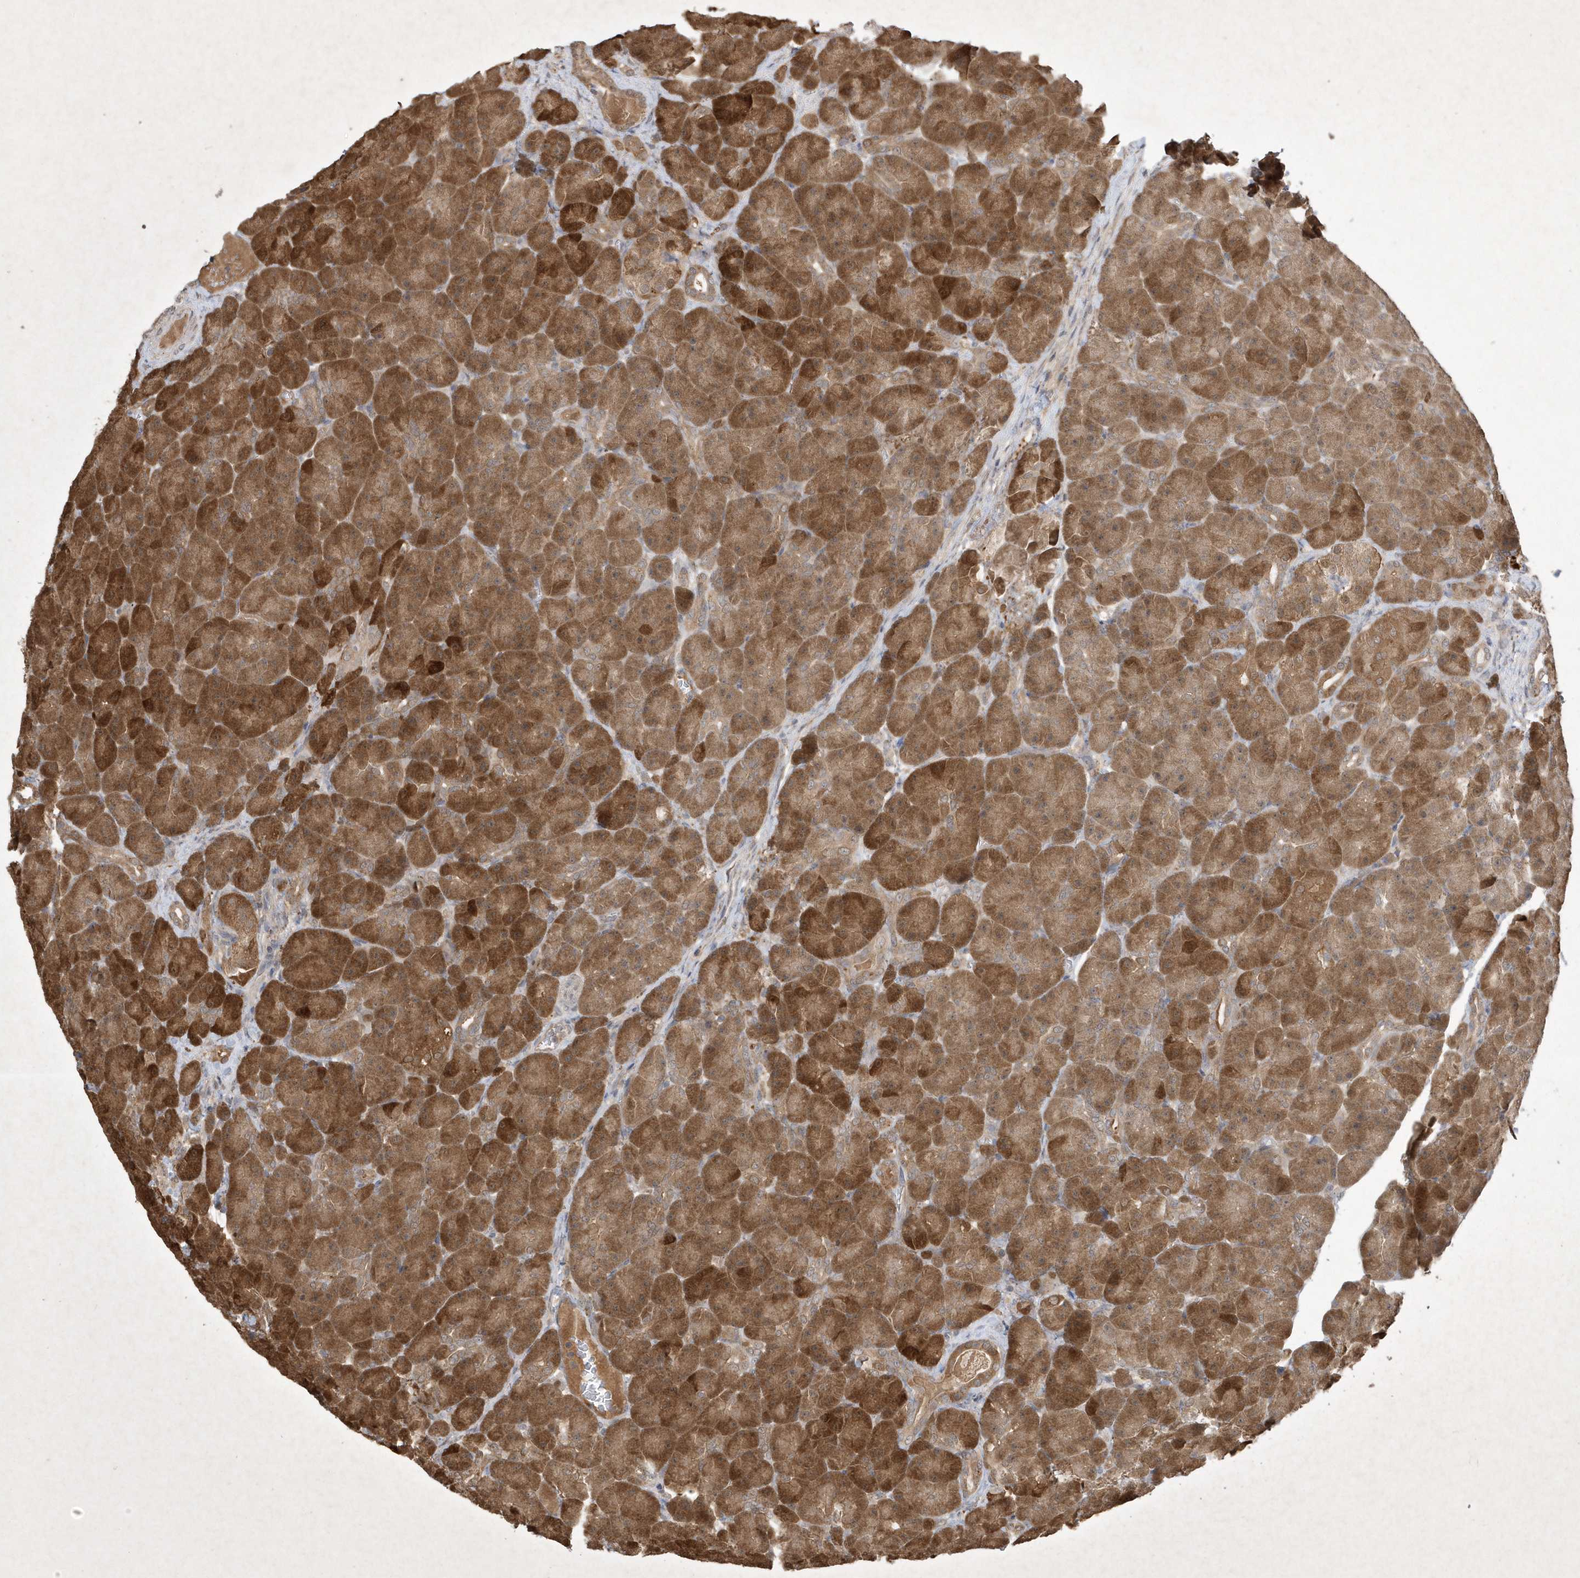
{"staining": {"intensity": "moderate", "quantity": ">75%", "location": "cytoplasmic/membranous"}, "tissue": "pancreas", "cell_type": "Exocrine glandular cells", "image_type": "normal", "snomed": [{"axis": "morphology", "description": "Normal tissue, NOS"}, {"axis": "topography", "description": "Pancreas"}], "caption": "Benign pancreas displays moderate cytoplasmic/membranous positivity in about >75% of exocrine glandular cells.", "gene": "AKR7A2", "patient": {"sex": "male", "age": 66}}